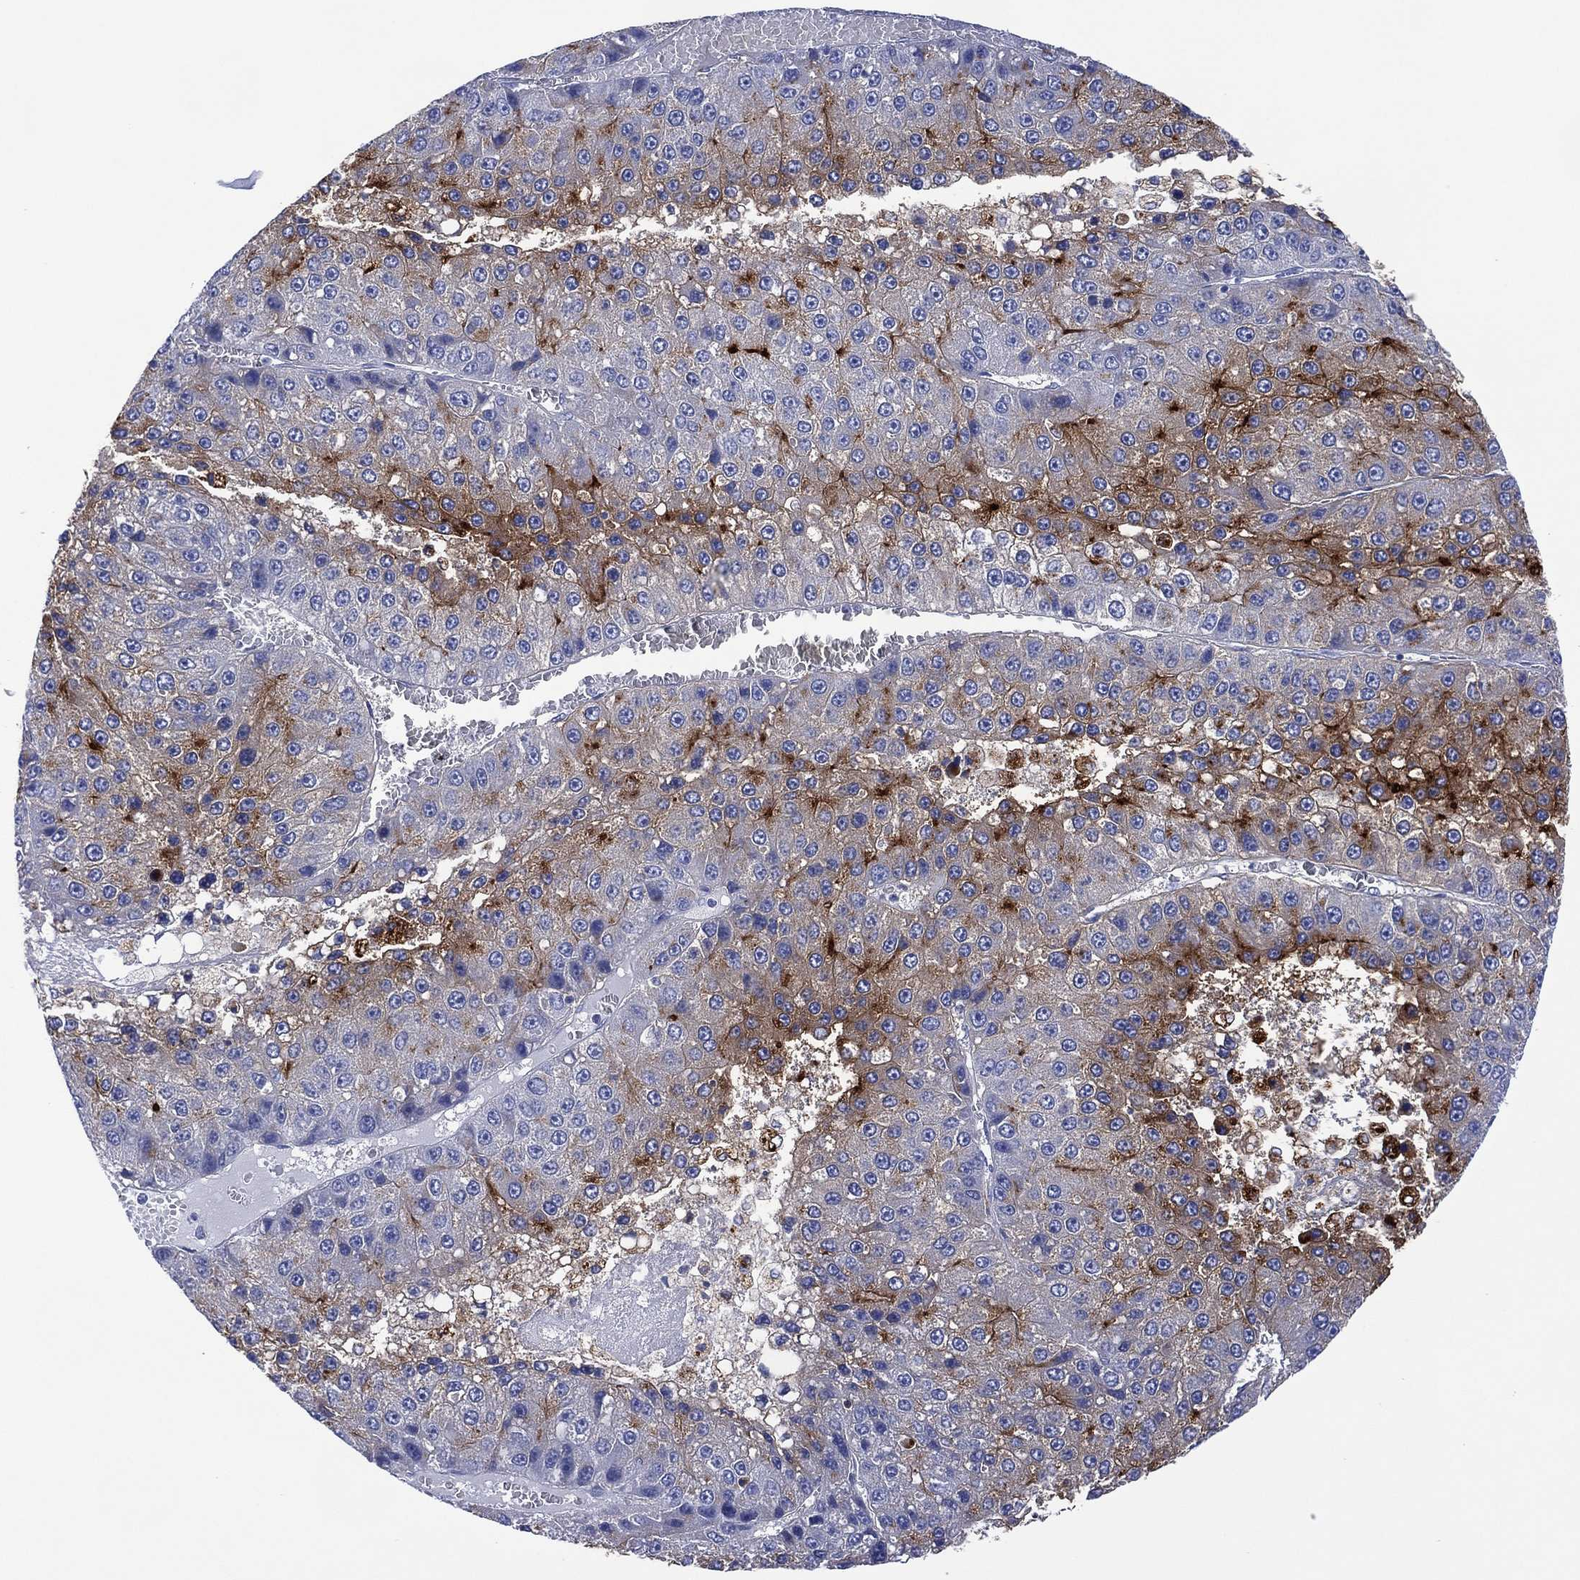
{"staining": {"intensity": "strong", "quantity": "<25%", "location": "cytoplasmic/membranous"}, "tissue": "liver cancer", "cell_type": "Tumor cells", "image_type": "cancer", "snomed": [{"axis": "morphology", "description": "Carcinoma, Hepatocellular, NOS"}, {"axis": "topography", "description": "Liver"}], "caption": "Human liver cancer (hepatocellular carcinoma) stained with a protein marker demonstrates strong staining in tumor cells.", "gene": "DPP4", "patient": {"sex": "female", "age": 73}}